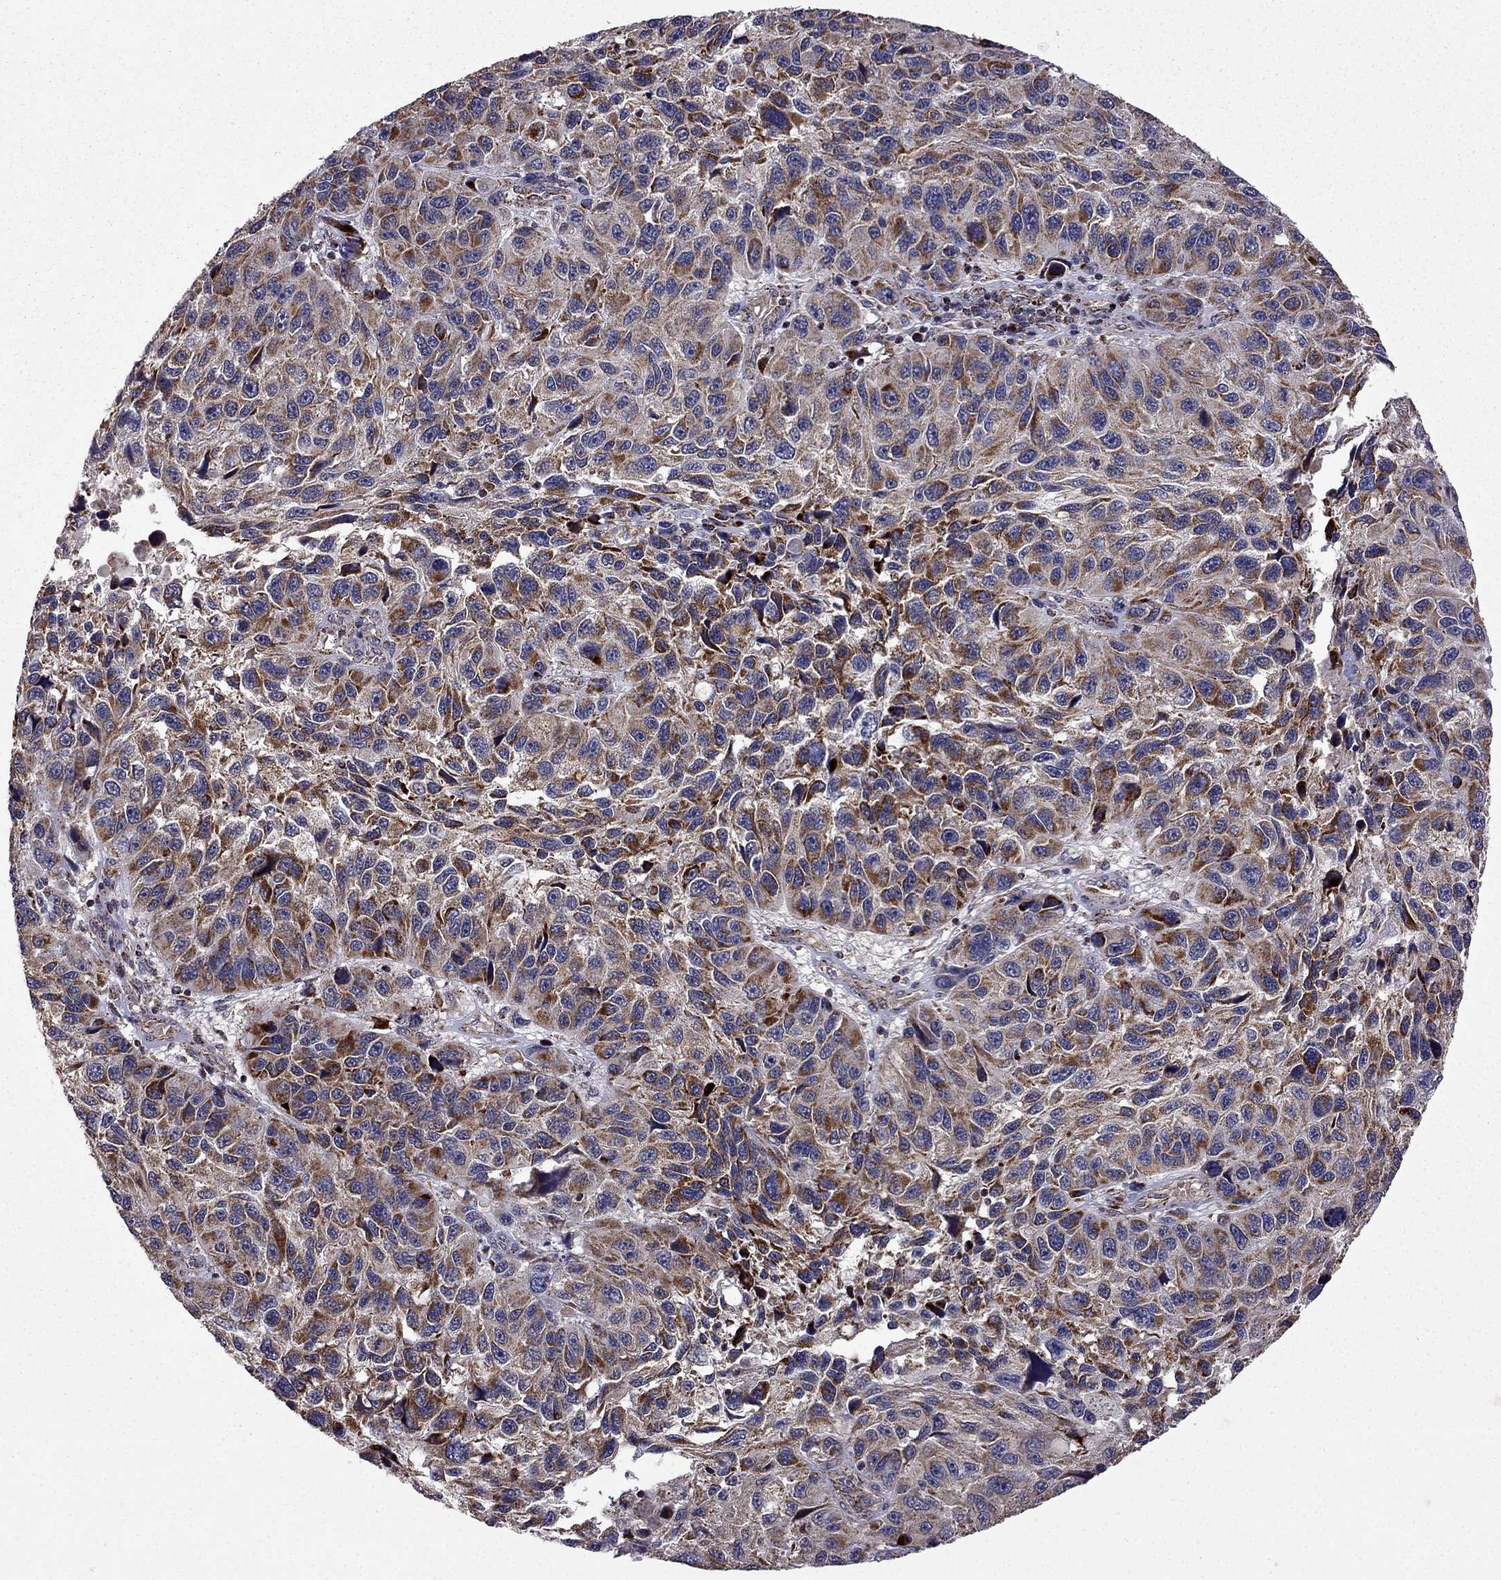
{"staining": {"intensity": "moderate", "quantity": ">75%", "location": "cytoplasmic/membranous"}, "tissue": "melanoma", "cell_type": "Tumor cells", "image_type": "cancer", "snomed": [{"axis": "morphology", "description": "Malignant melanoma, NOS"}, {"axis": "topography", "description": "Skin"}], "caption": "Melanoma was stained to show a protein in brown. There is medium levels of moderate cytoplasmic/membranous staining in about >75% of tumor cells.", "gene": "TAB2", "patient": {"sex": "male", "age": 53}}